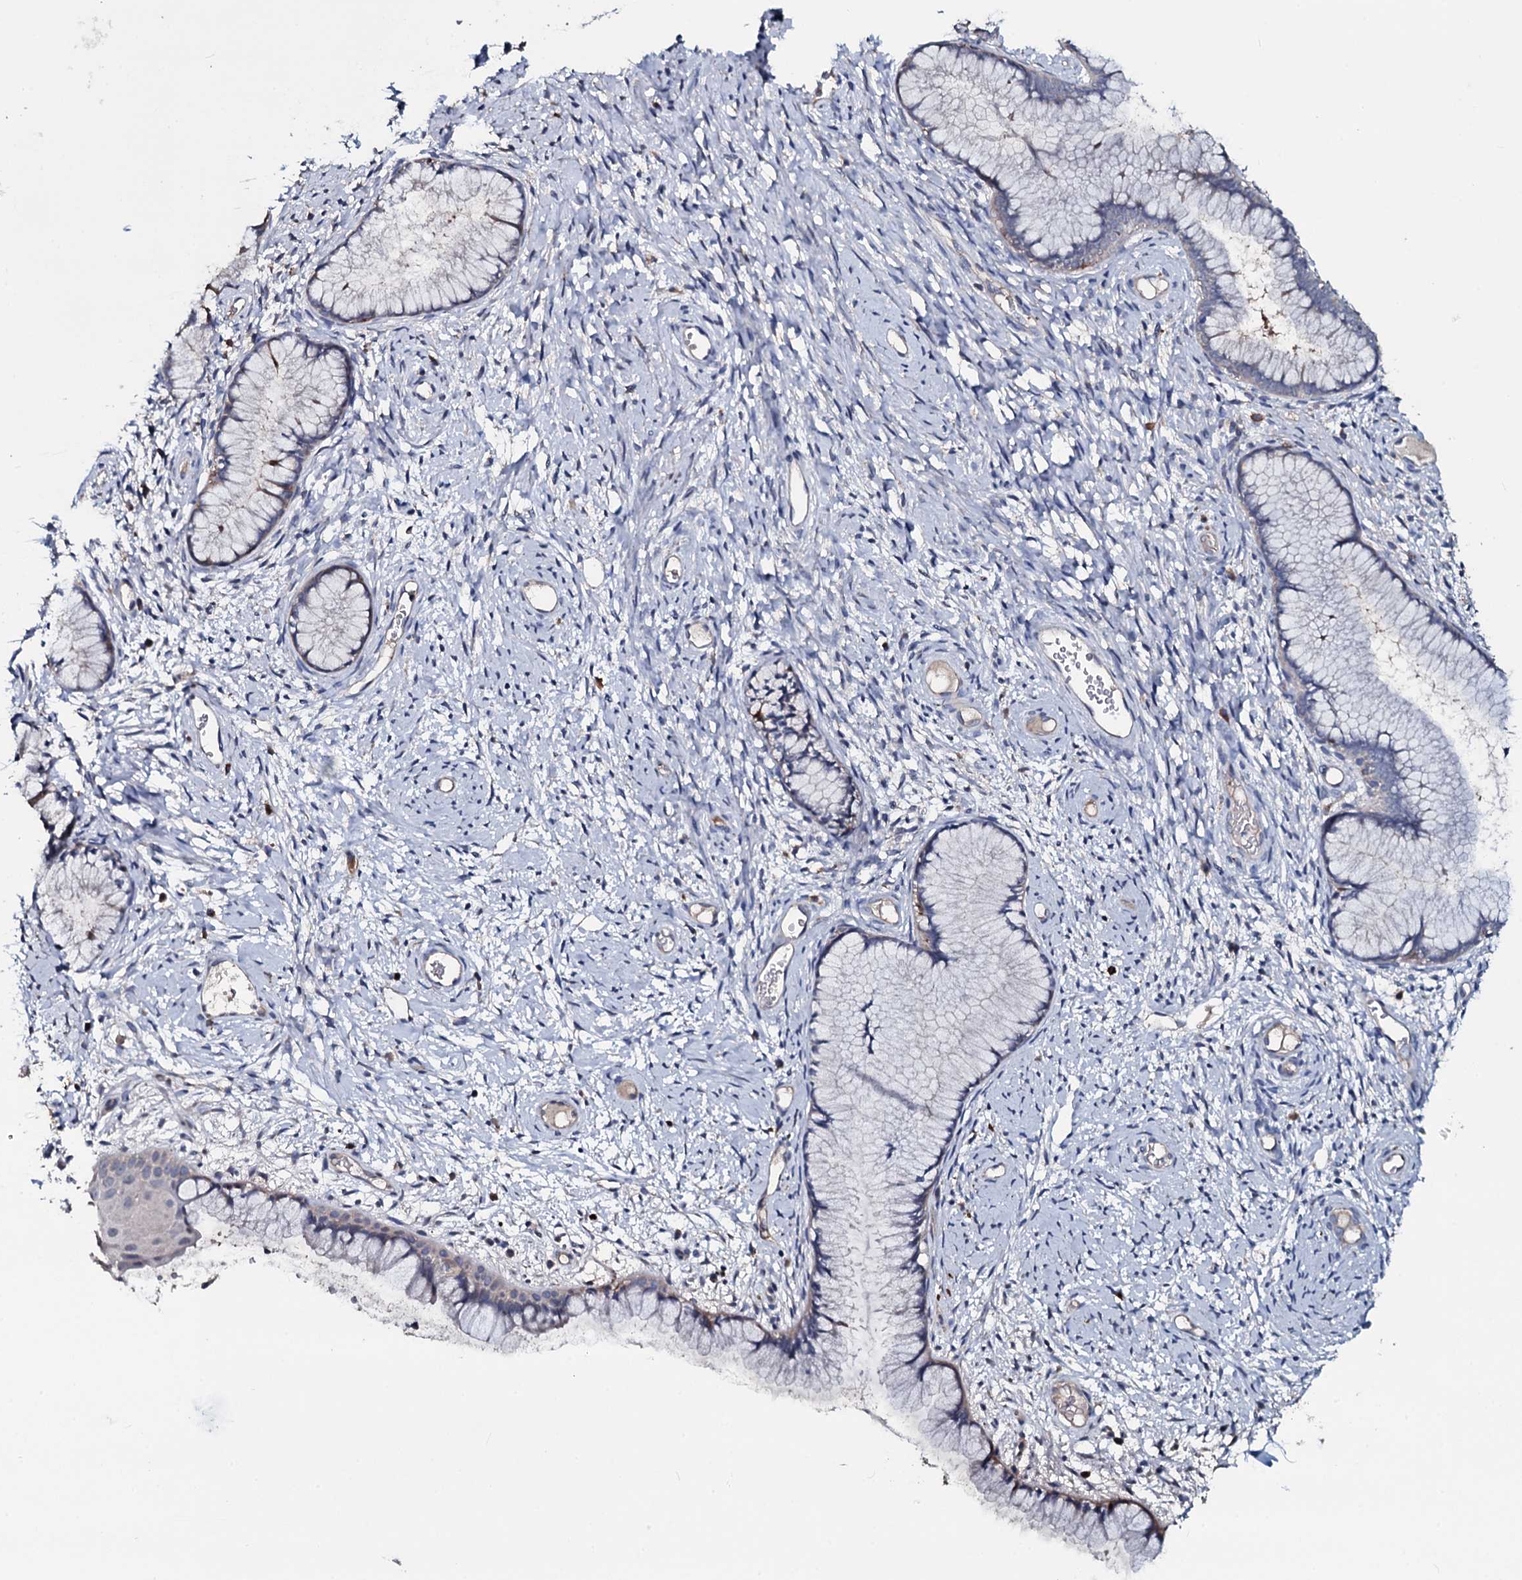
{"staining": {"intensity": "negative", "quantity": "none", "location": "none"}, "tissue": "cervix", "cell_type": "Glandular cells", "image_type": "normal", "snomed": [{"axis": "morphology", "description": "Normal tissue, NOS"}, {"axis": "topography", "description": "Cervix"}], "caption": "High magnification brightfield microscopy of unremarkable cervix stained with DAB (3,3'-diaminobenzidine) (brown) and counterstained with hematoxylin (blue): glandular cells show no significant staining. (DAB (3,3'-diaminobenzidine) immunohistochemistry (IHC) with hematoxylin counter stain).", "gene": "IL12B", "patient": {"sex": "female", "age": 42}}